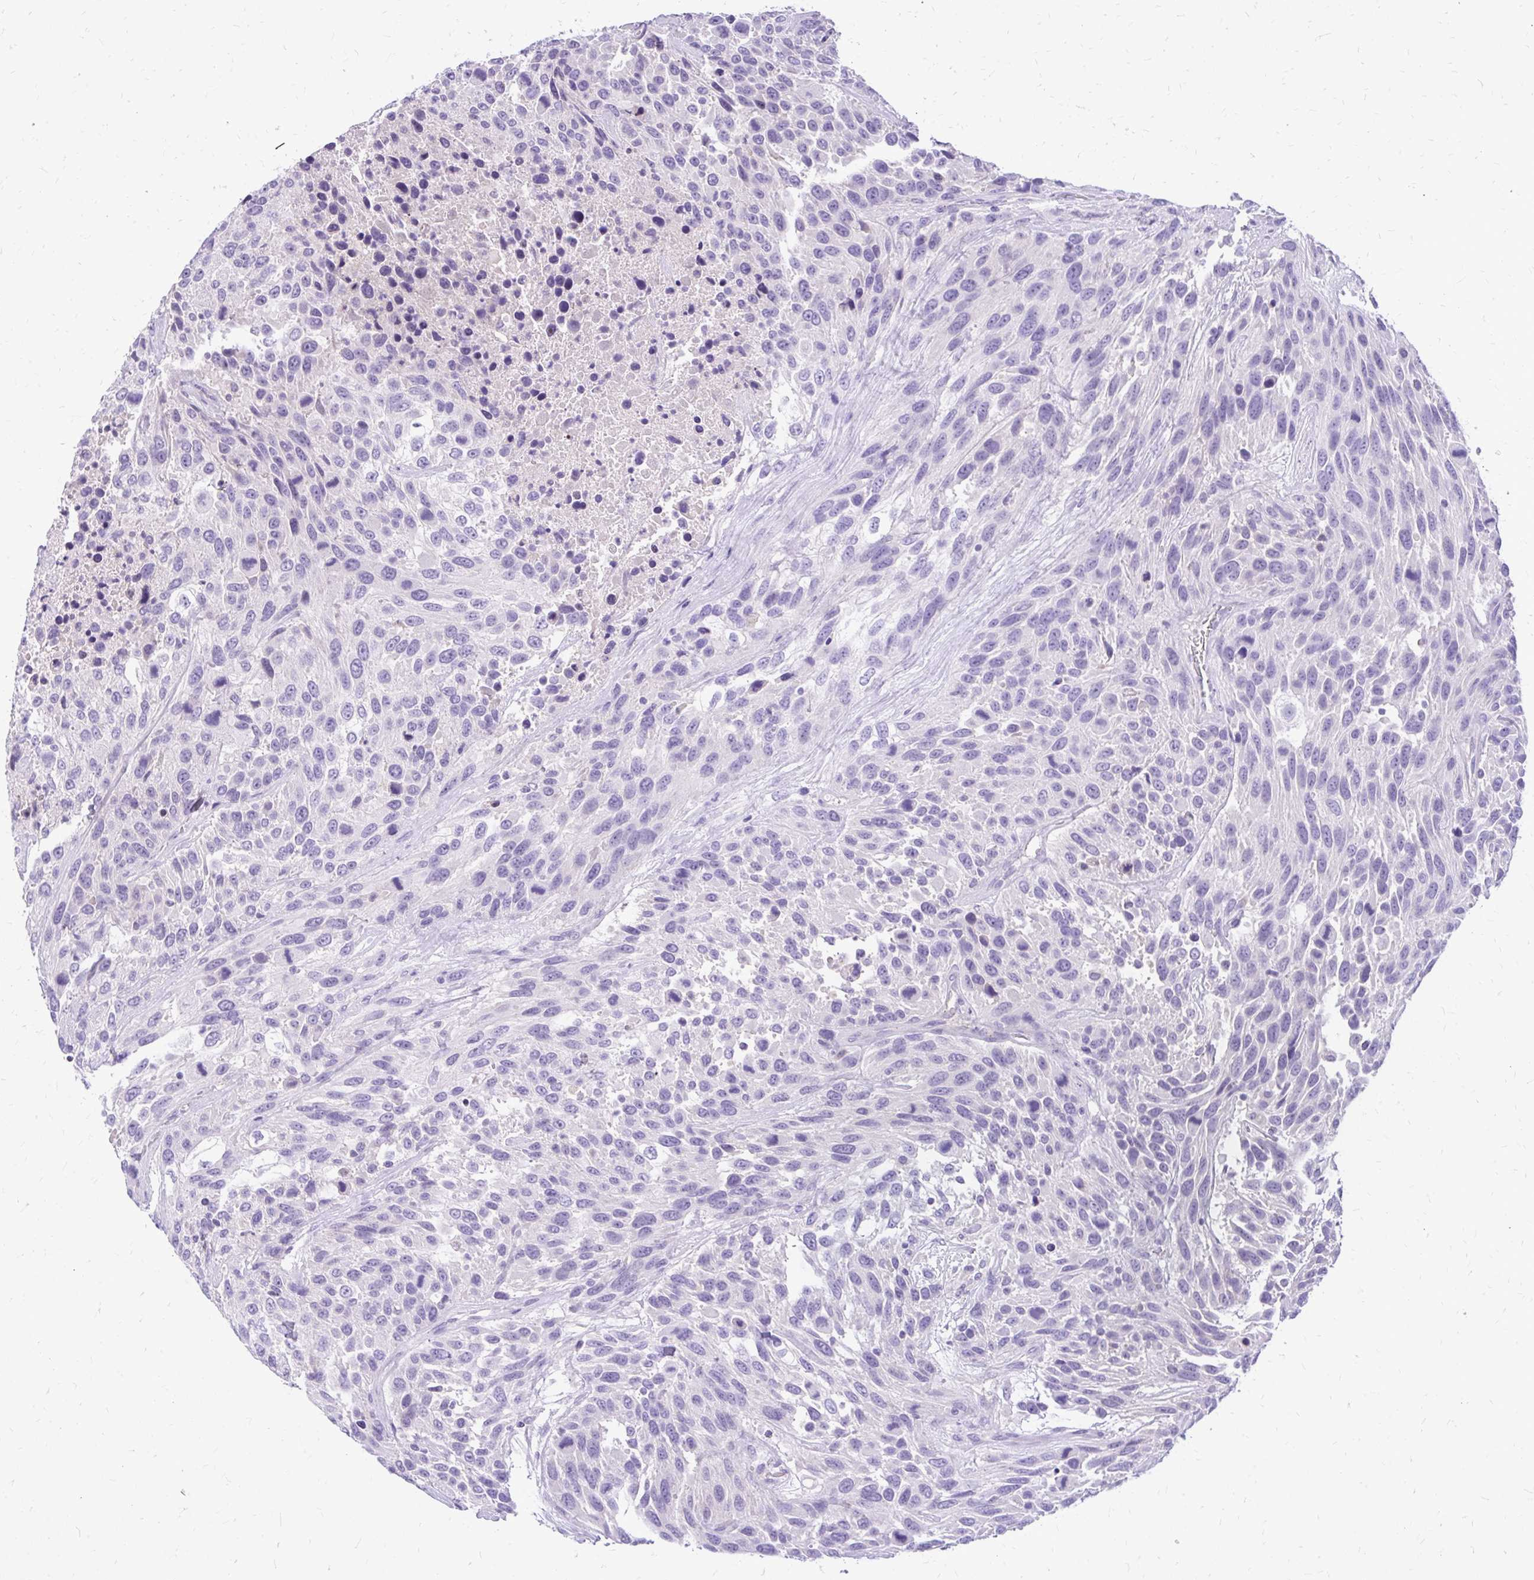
{"staining": {"intensity": "negative", "quantity": "none", "location": "none"}, "tissue": "urothelial cancer", "cell_type": "Tumor cells", "image_type": "cancer", "snomed": [{"axis": "morphology", "description": "Urothelial carcinoma, High grade"}, {"axis": "topography", "description": "Urinary bladder"}], "caption": "This photomicrograph is of urothelial cancer stained with IHC to label a protein in brown with the nuclei are counter-stained blue. There is no staining in tumor cells.", "gene": "MAP1LC3A", "patient": {"sex": "female", "age": 70}}